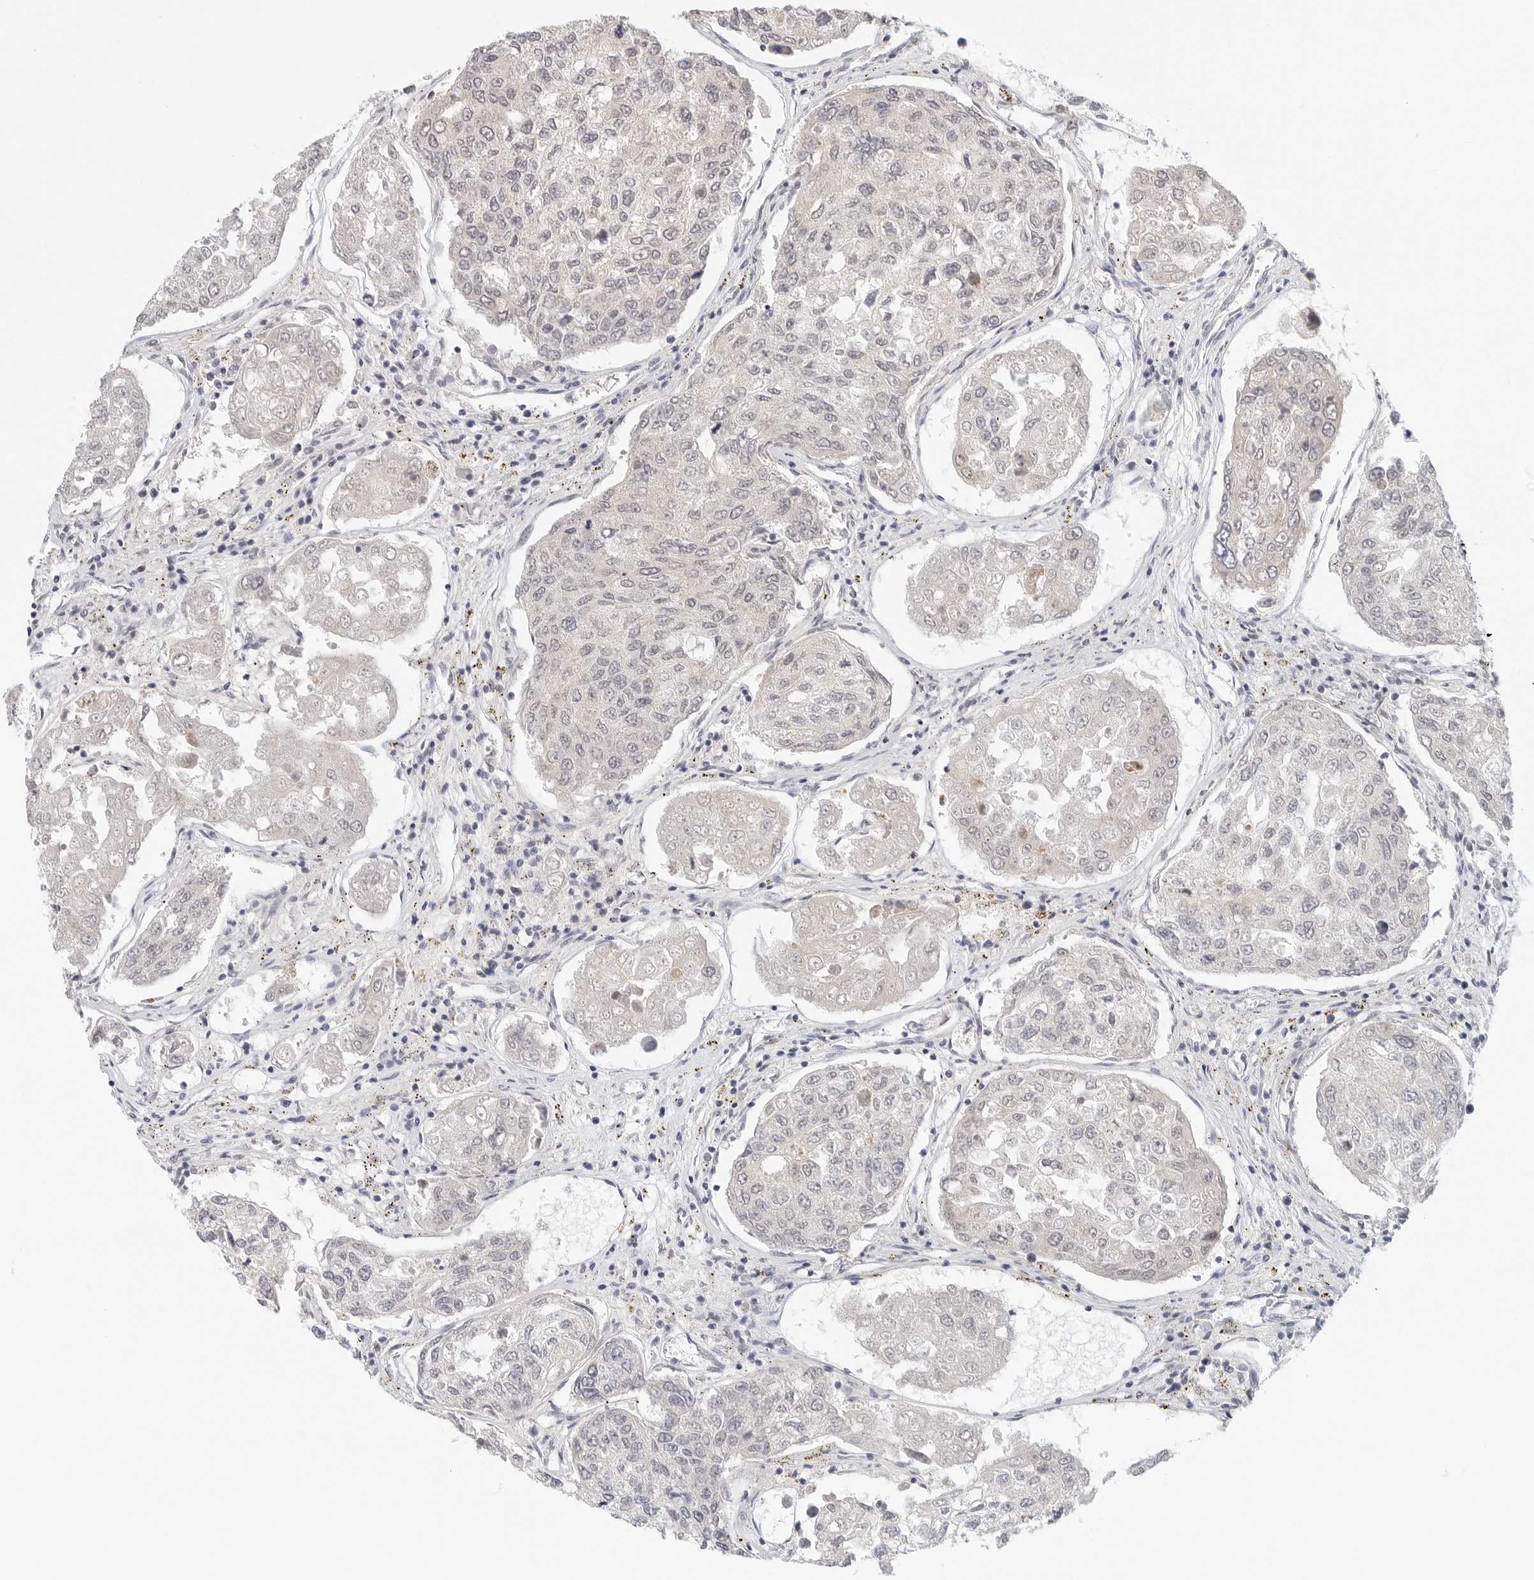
{"staining": {"intensity": "negative", "quantity": "none", "location": "none"}, "tissue": "urothelial cancer", "cell_type": "Tumor cells", "image_type": "cancer", "snomed": [{"axis": "morphology", "description": "Urothelial carcinoma, High grade"}, {"axis": "topography", "description": "Lymph node"}, {"axis": "topography", "description": "Urinary bladder"}], "caption": "Tumor cells show no significant protein expression in urothelial carcinoma (high-grade).", "gene": "TSEN2", "patient": {"sex": "male", "age": 51}}